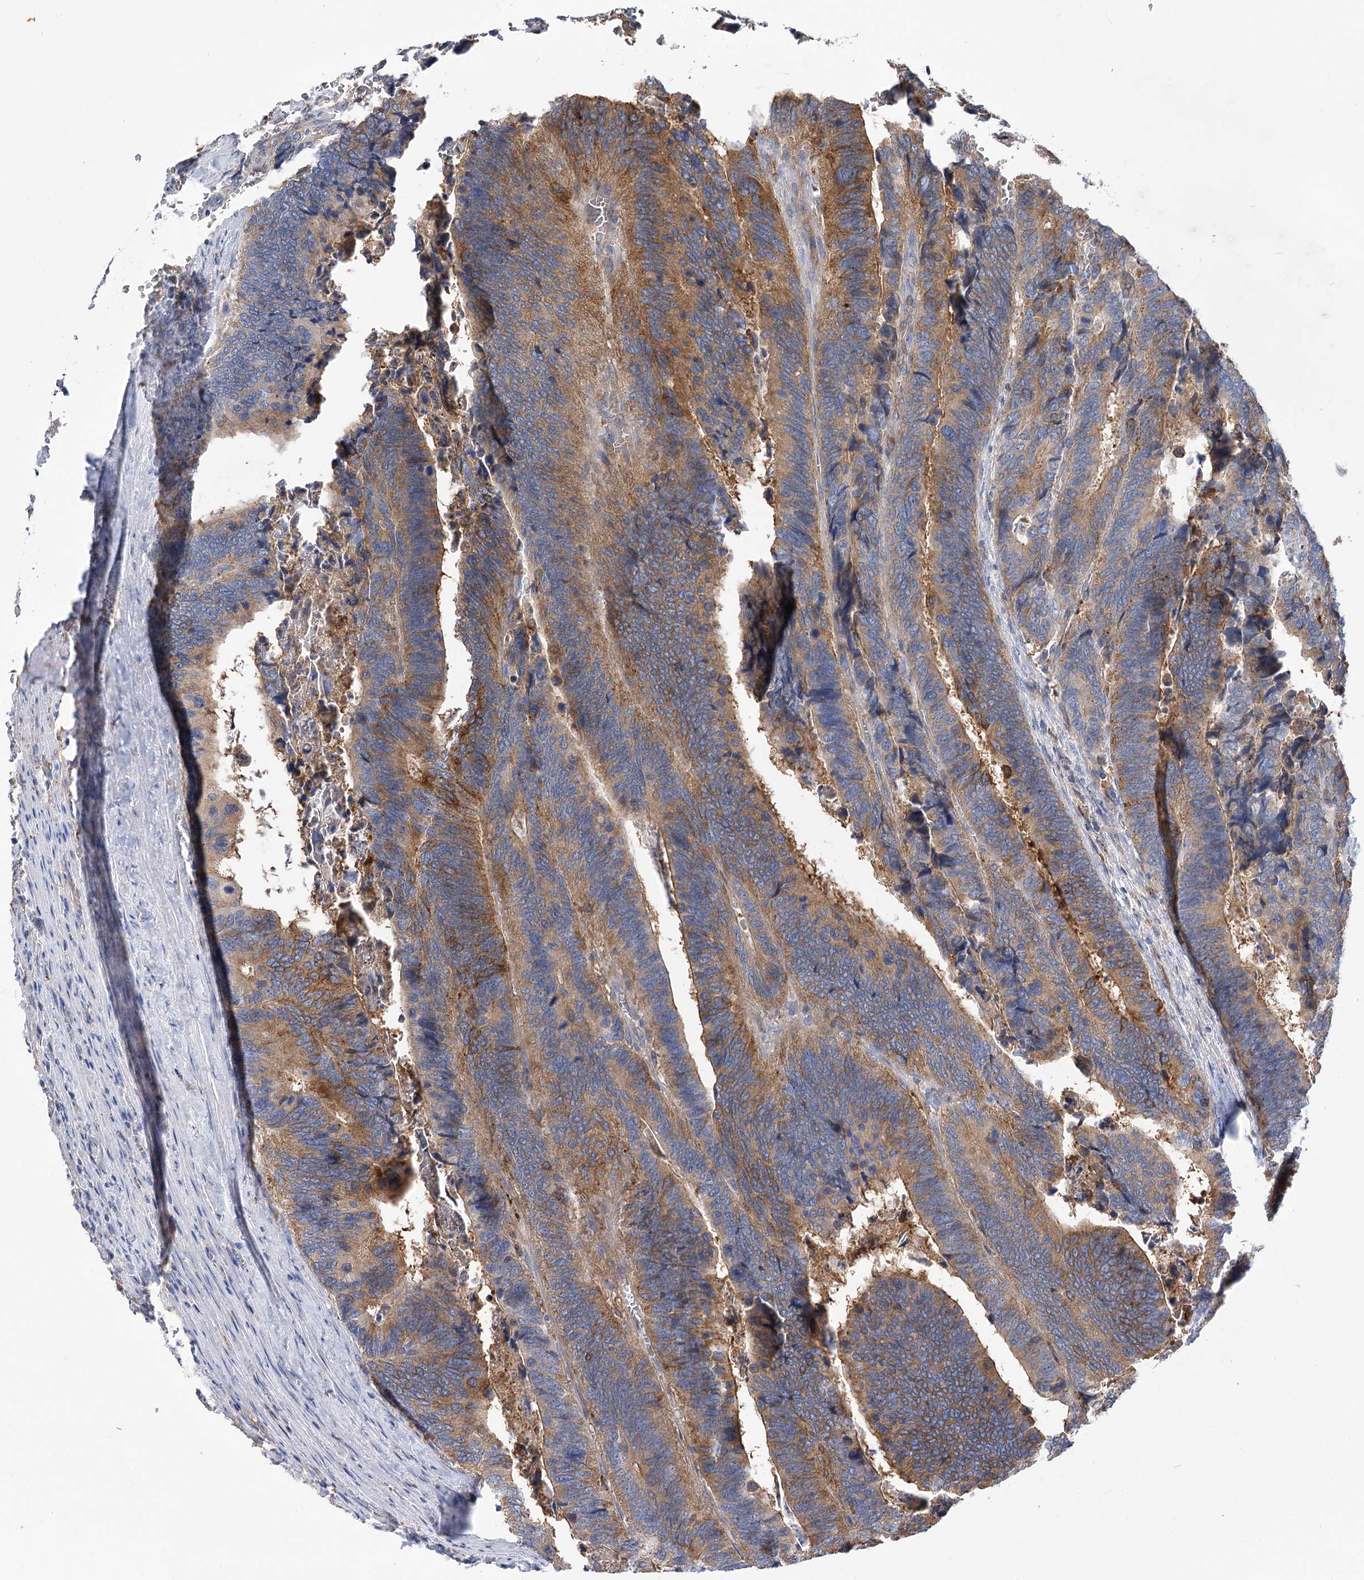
{"staining": {"intensity": "moderate", "quantity": ">75%", "location": "cytoplasmic/membranous"}, "tissue": "colorectal cancer", "cell_type": "Tumor cells", "image_type": "cancer", "snomed": [{"axis": "morphology", "description": "Adenocarcinoma, NOS"}, {"axis": "topography", "description": "Colon"}], "caption": "Immunohistochemical staining of colorectal cancer shows medium levels of moderate cytoplasmic/membranous staining in about >75% of tumor cells.", "gene": "GUSB", "patient": {"sex": "male", "age": 72}}